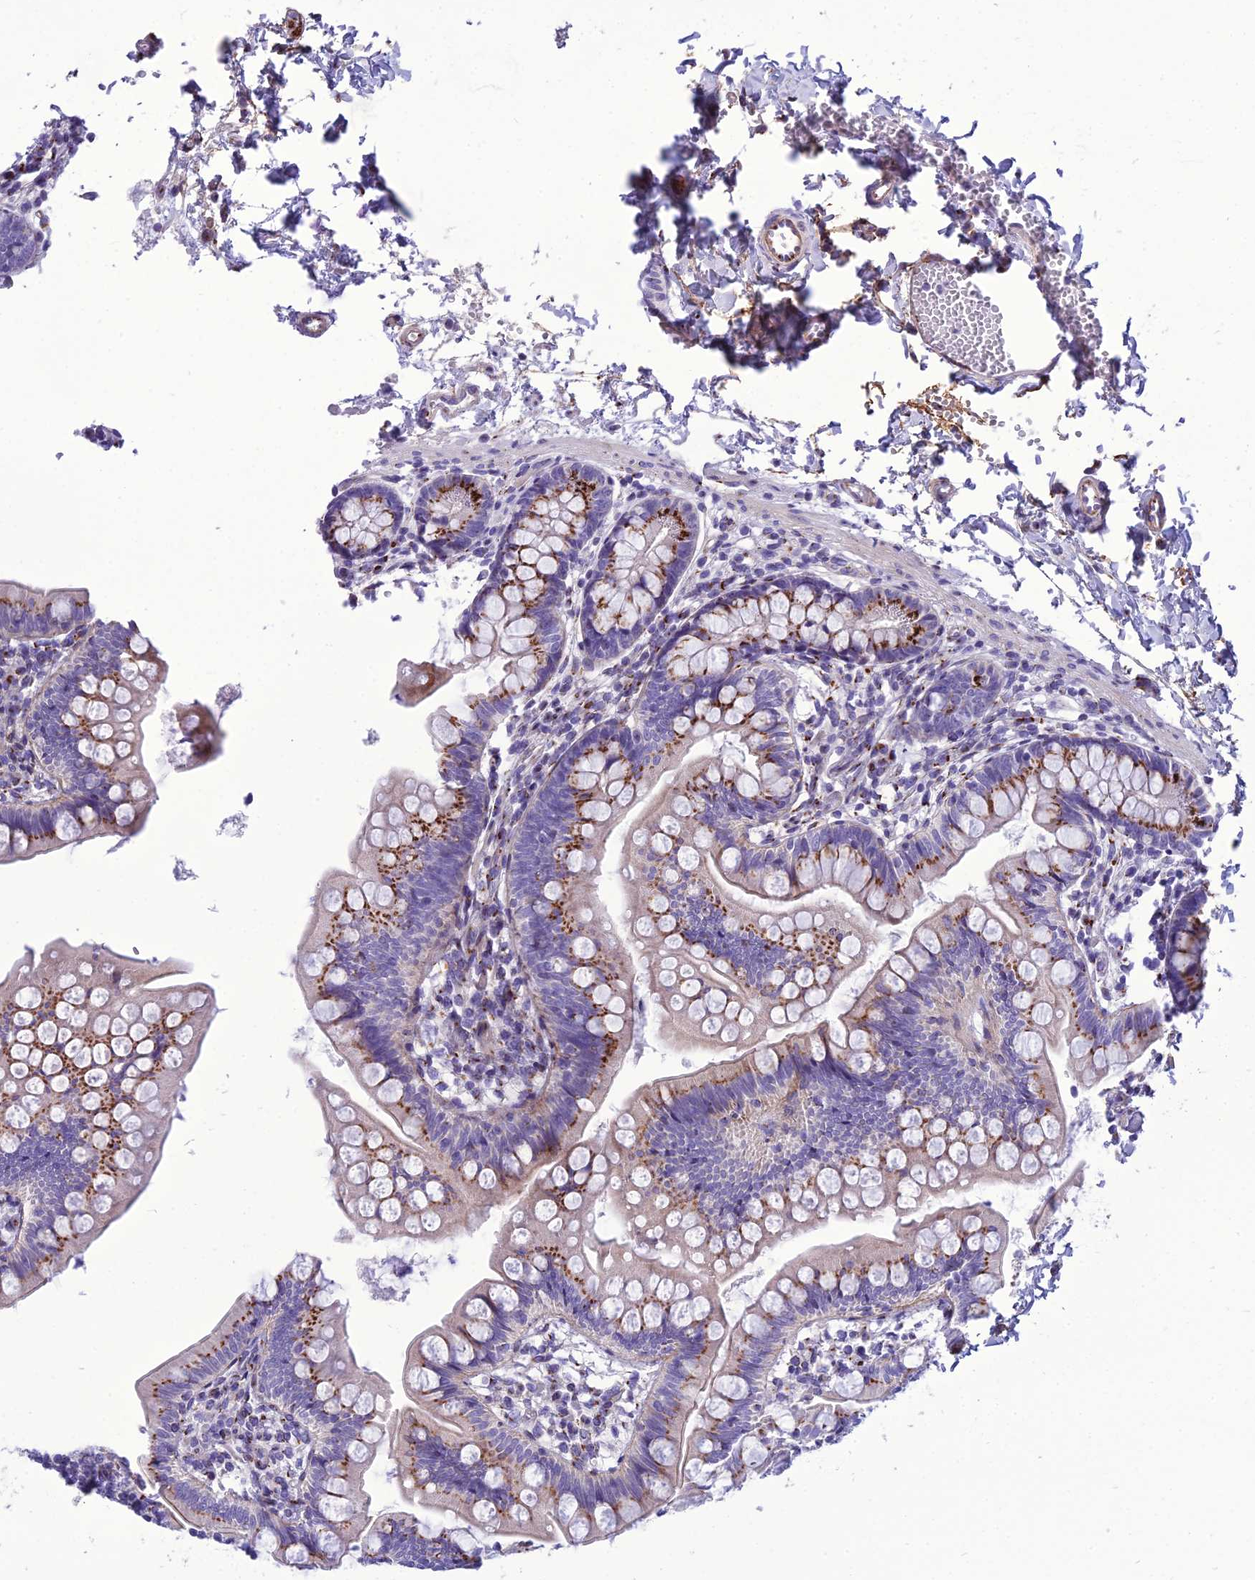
{"staining": {"intensity": "strong", "quantity": "25%-75%", "location": "cytoplasmic/membranous"}, "tissue": "small intestine", "cell_type": "Glandular cells", "image_type": "normal", "snomed": [{"axis": "morphology", "description": "Normal tissue, NOS"}, {"axis": "topography", "description": "Small intestine"}], "caption": "Immunohistochemistry (IHC) histopathology image of normal human small intestine stained for a protein (brown), which displays high levels of strong cytoplasmic/membranous expression in about 25%-75% of glandular cells.", "gene": "GOLM2", "patient": {"sex": "male", "age": 7}}